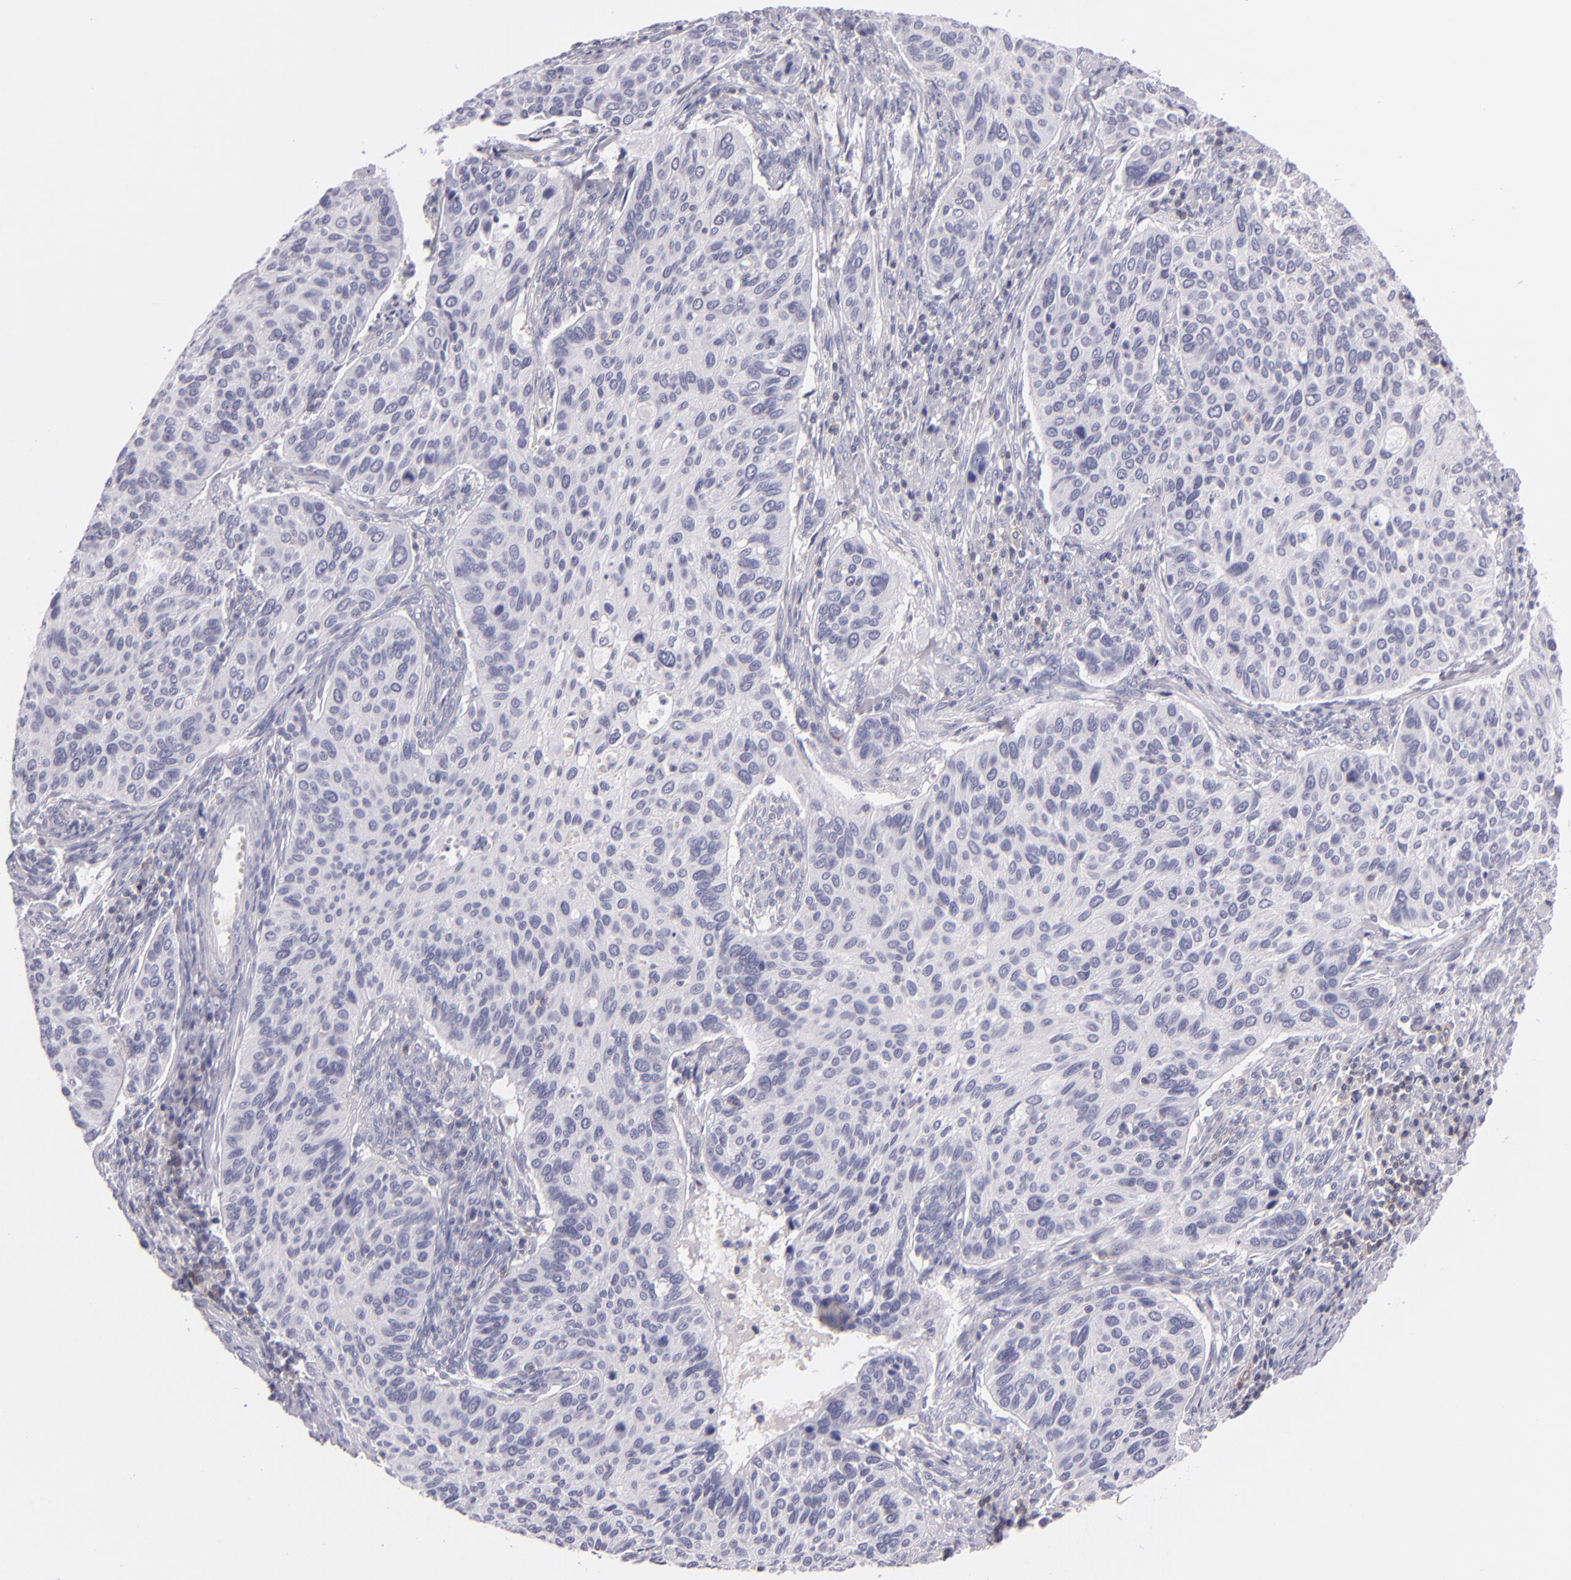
{"staining": {"intensity": "negative", "quantity": "none", "location": "none"}, "tissue": "cervical cancer", "cell_type": "Tumor cells", "image_type": "cancer", "snomed": [{"axis": "morphology", "description": "Adenocarcinoma, NOS"}, {"axis": "topography", "description": "Cervix"}], "caption": "Histopathology image shows no protein positivity in tumor cells of cervical cancer tissue.", "gene": "CD48", "patient": {"sex": "female", "age": 29}}